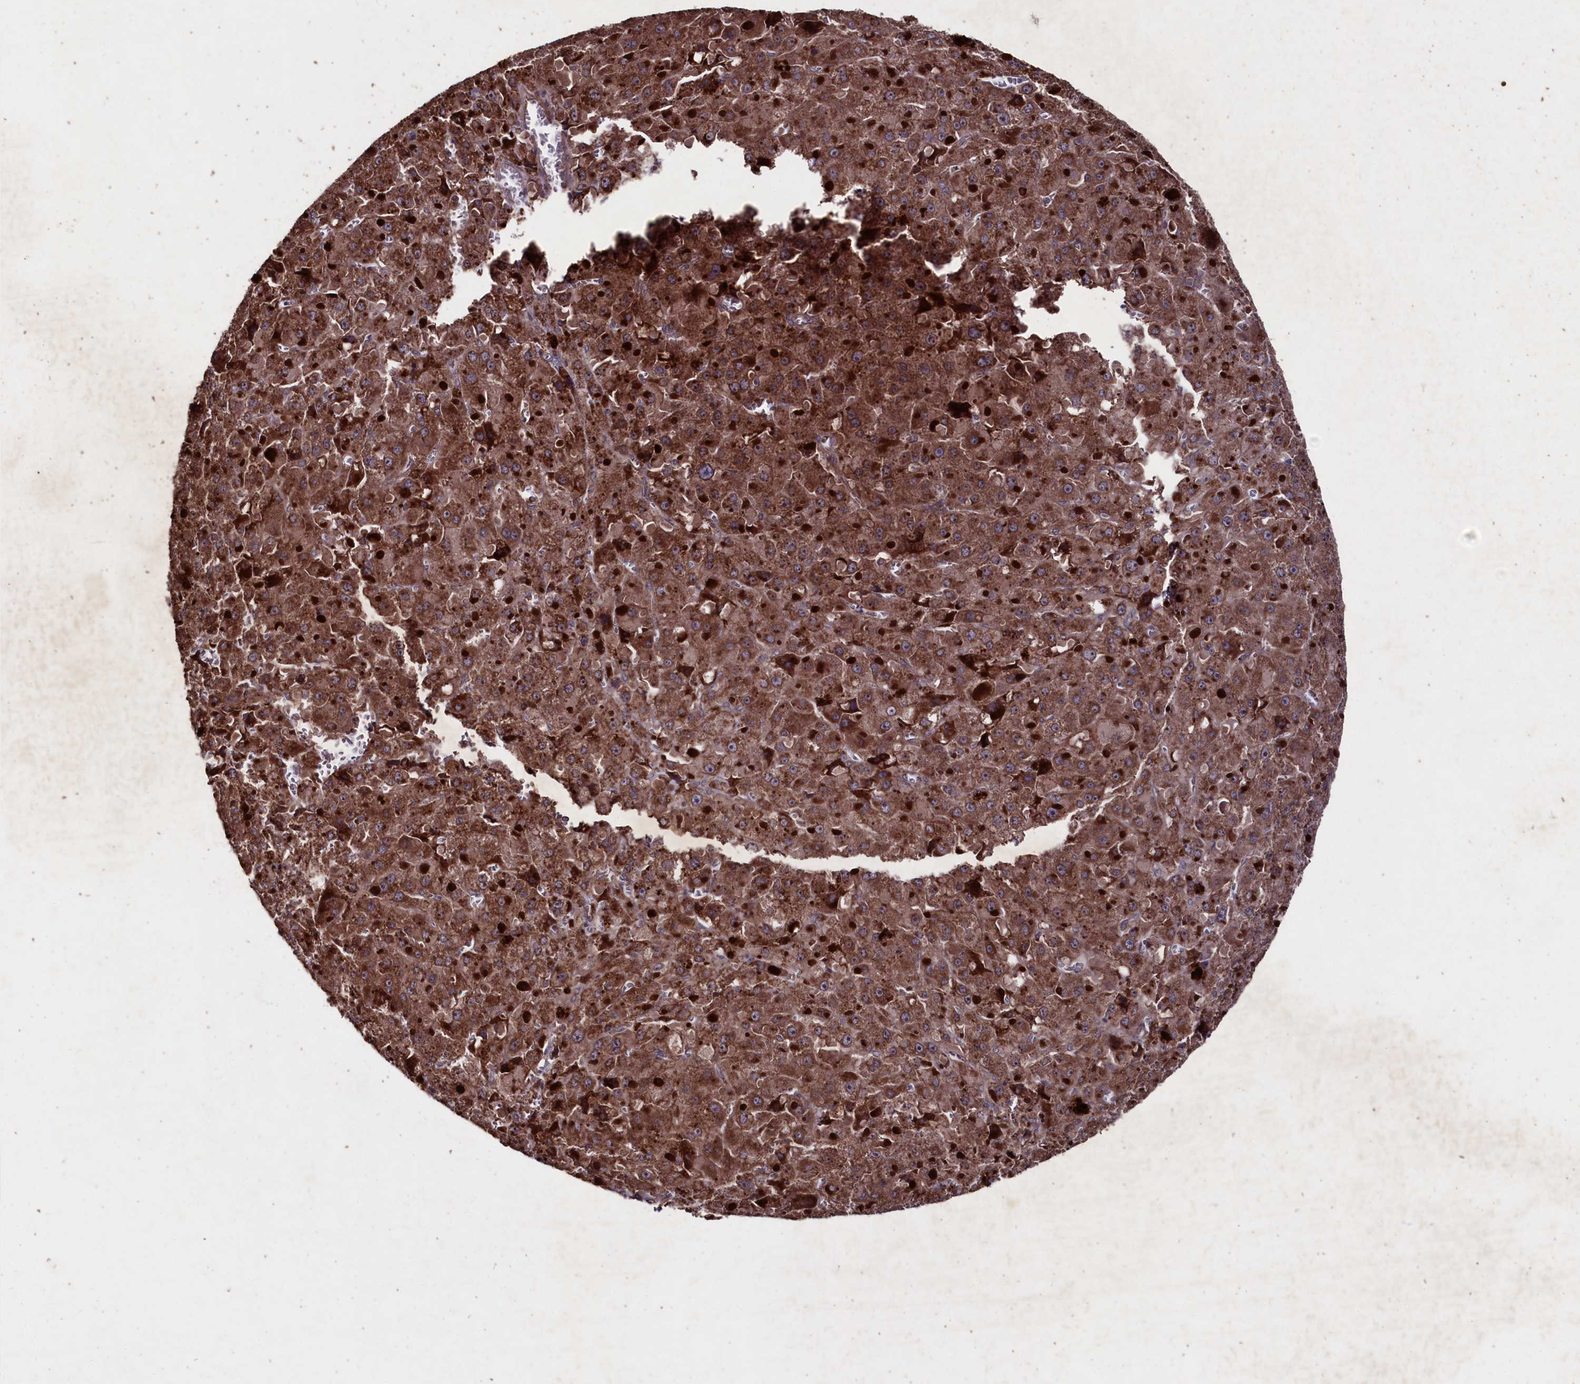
{"staining": {"intensity": "strong", "quantity": ">75%", "location": "cytoplasmic/membranous"}, "tissue": "liver cancer", "cell_type": "Tumor cells", "image_type": "cancer", "snomed": [{"axis": "morphology", "description": "Carcinoma, Hepatocellular, NOS"}, {"axis": "topography", "description": "Liver"}], "caption": "There is high levels of strong cytoplasmic/membranous staining in tumor cells of liver cancer, as demonstrated by immunohistochemical staining (brown color).", "gene": "MYO1H", "patient": {"sex": "female", "age": 73}}